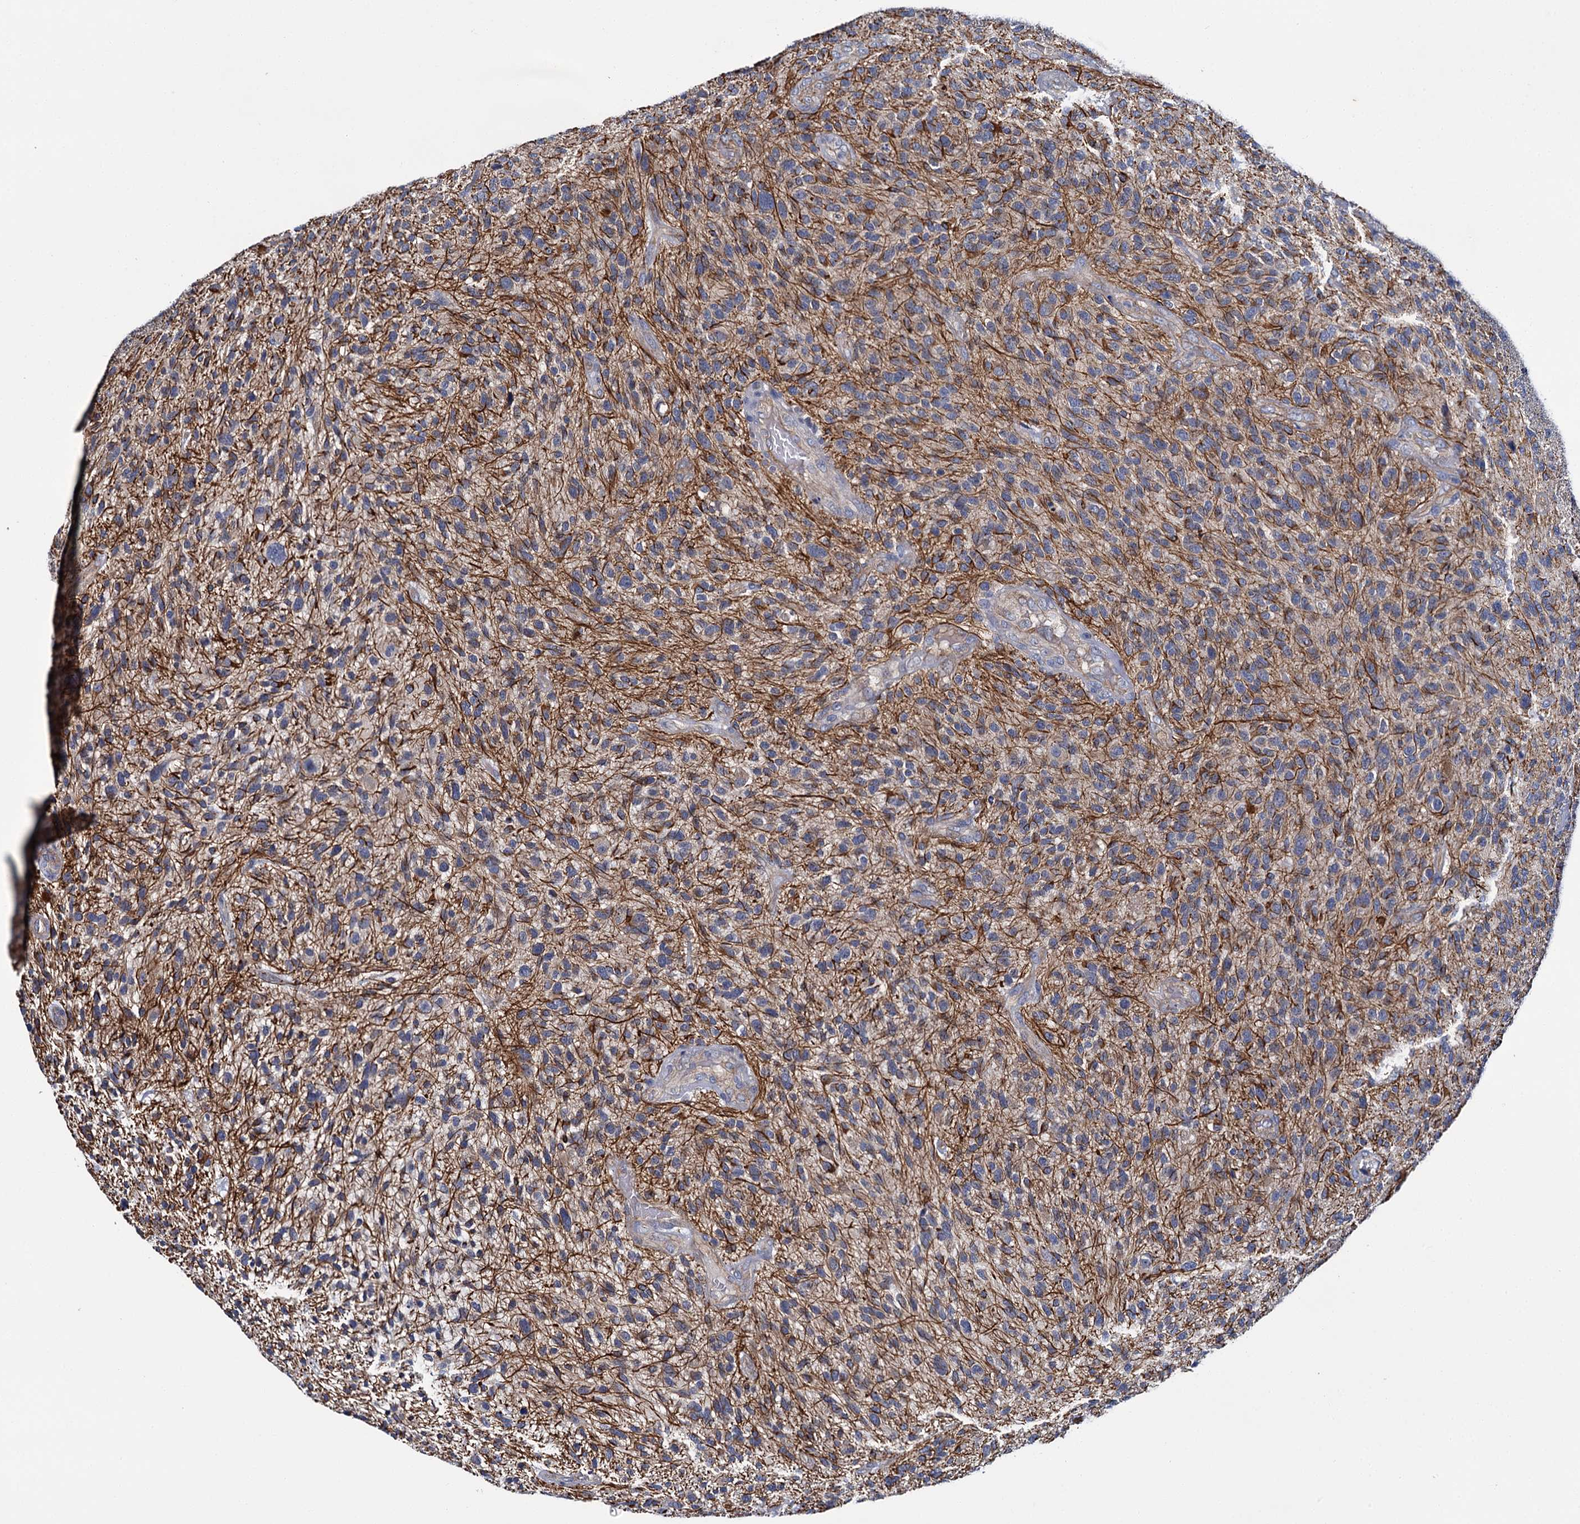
{"staining": {"intensity": "negative", "quantity": "none", "location": "none"}, "tissue": "glioma", "cell_type": "Tumor cells", "image_type": "cancer", "snomed": [{"axis": "morphology", "description": "Glioma, malignant, High grade"}, {"axis": "topography", "description": "Brain"}], "caption": "Micrograph shows no significant protein positivity in tumor cells of malignant high-grade glioma.", "gene": "CEP295", "patient": {"sex": "male", "age": 47}}